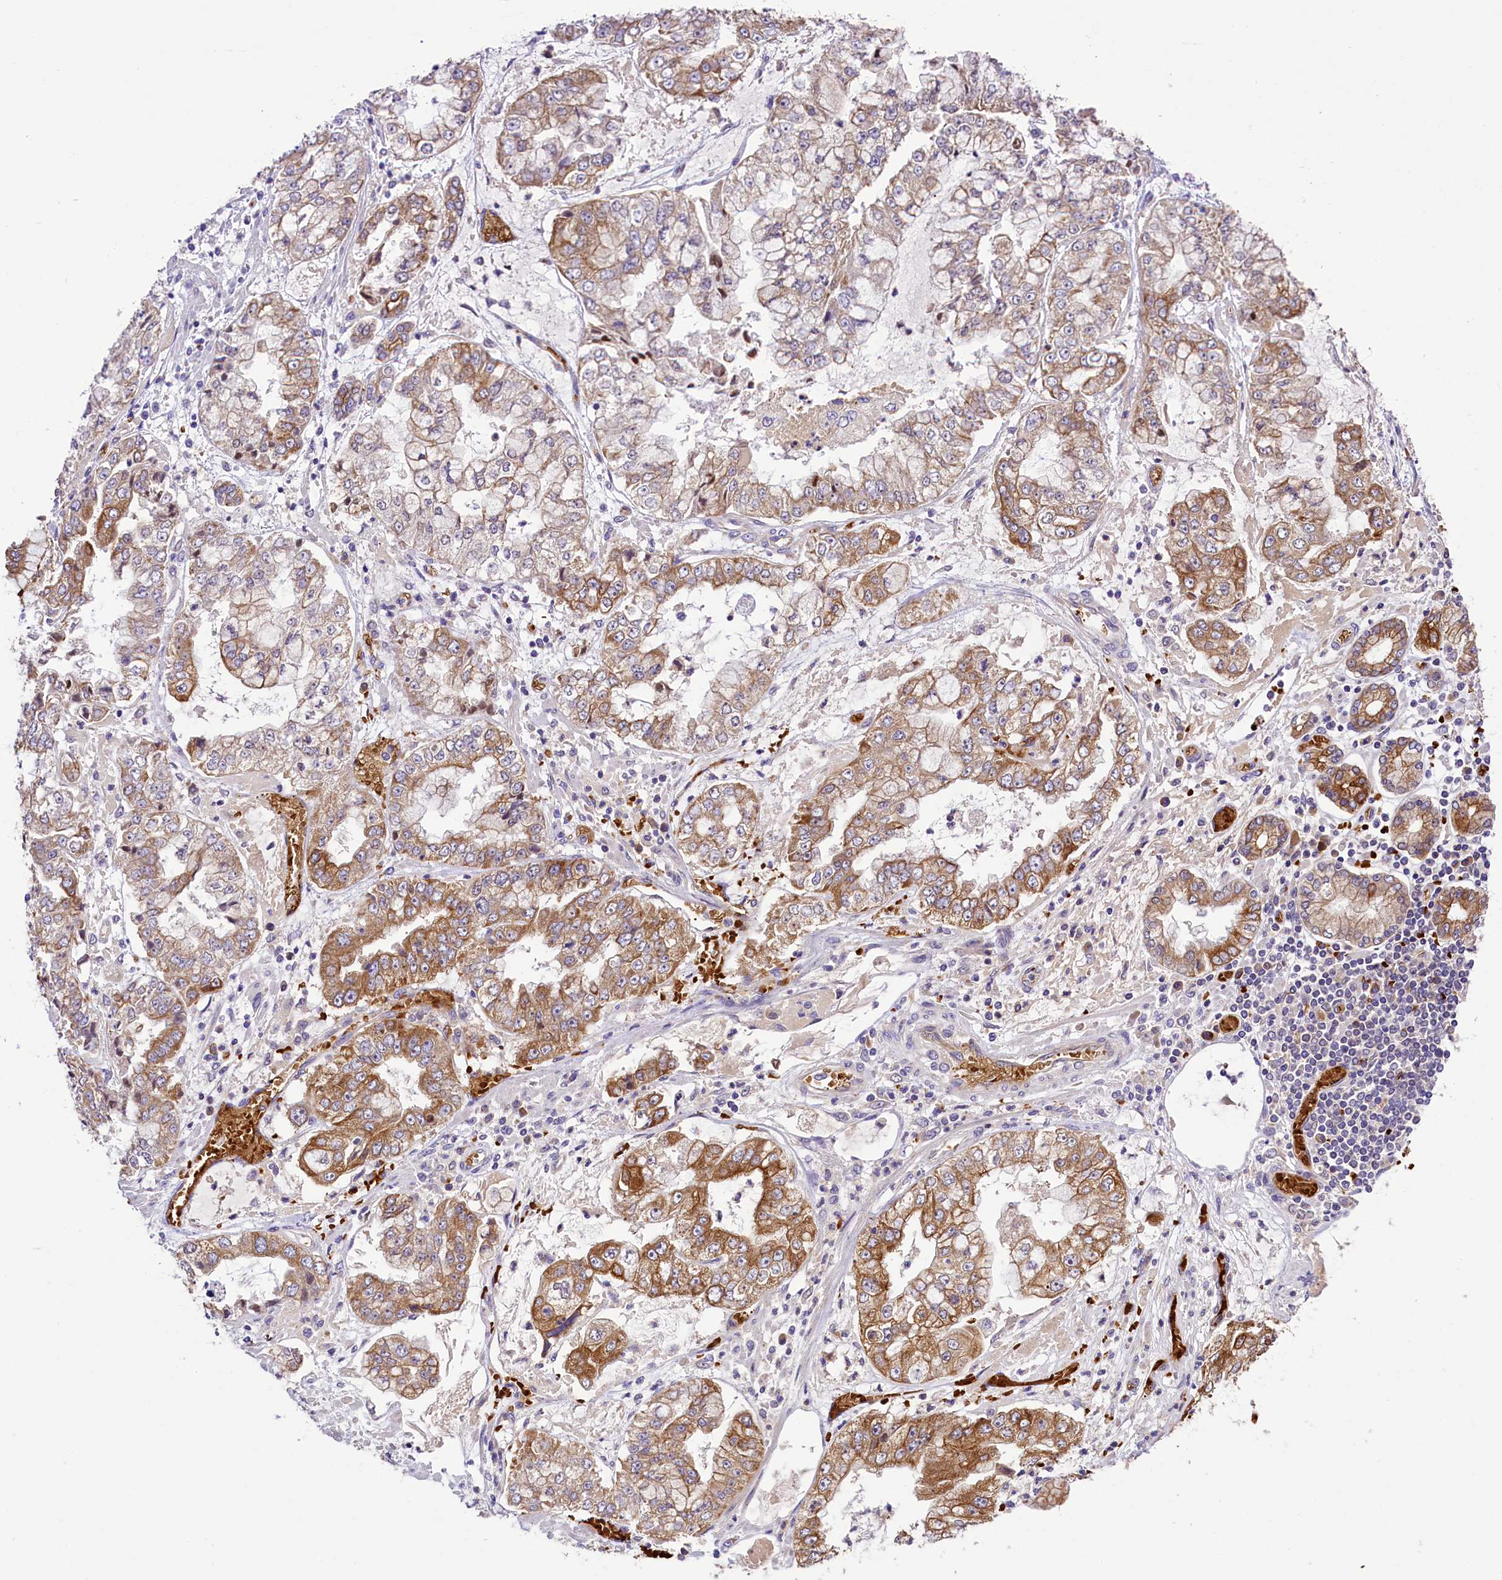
{"staining": {"intensity": "moderate", "quantity": "25%-75%", "location": "cytoplasmic/membranous"}, "tissue": "stomach cancer", "cell_type": "Tumor cells", "image_type": "cancer", "snomed": [{"axis": "morphology", "description": "Adenocarcinoma, NOS"}, {"axis": "topography", "description": "Stomach"}], "caption": "The micrograph reveals staining of stomach cancer (adenocarcinoma), revealing moderate cytoplasmic/membranous protein positivity (brown color) within tumor cells.", "gene": "LARP4", "patient": {"sex": "male", "age": 76}}